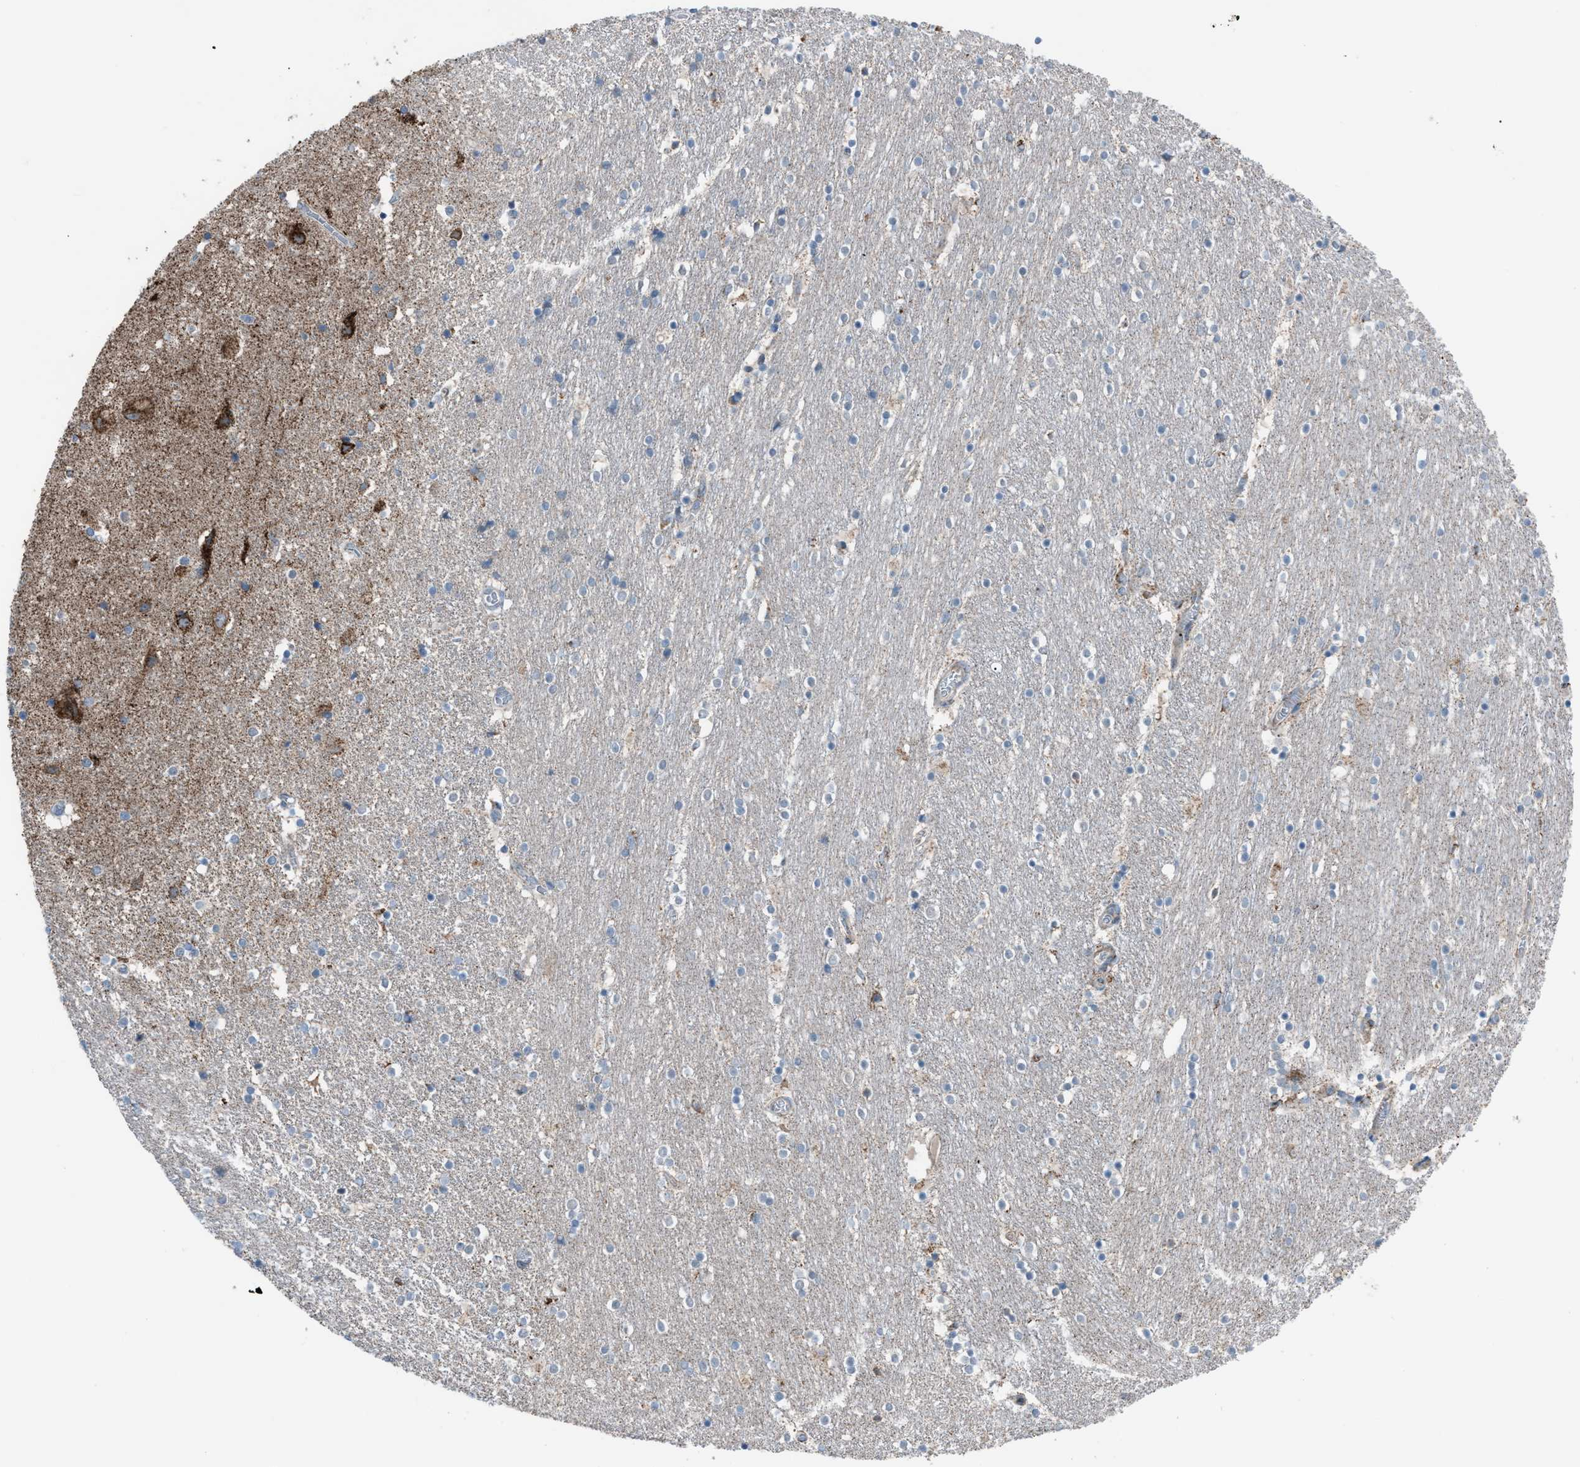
{"staining": {"intensity": "negative", "quantity": "none", "location": "none"}, "tissue": "caudate", "cell_type": "Glial cells", "image_type": "normal", "snomed": [{"axis": "morphology", "description": "Normal tissue, NOS"}, {"axis": "topography", "description": "Lateral ventricle wall"}], "caption": "IHC micrograph of normal human caudate stained for a protein (brown), which displays no staining in glial cells.", "gene": "SRM", "patient": {"sex": "female", "age": 54}}